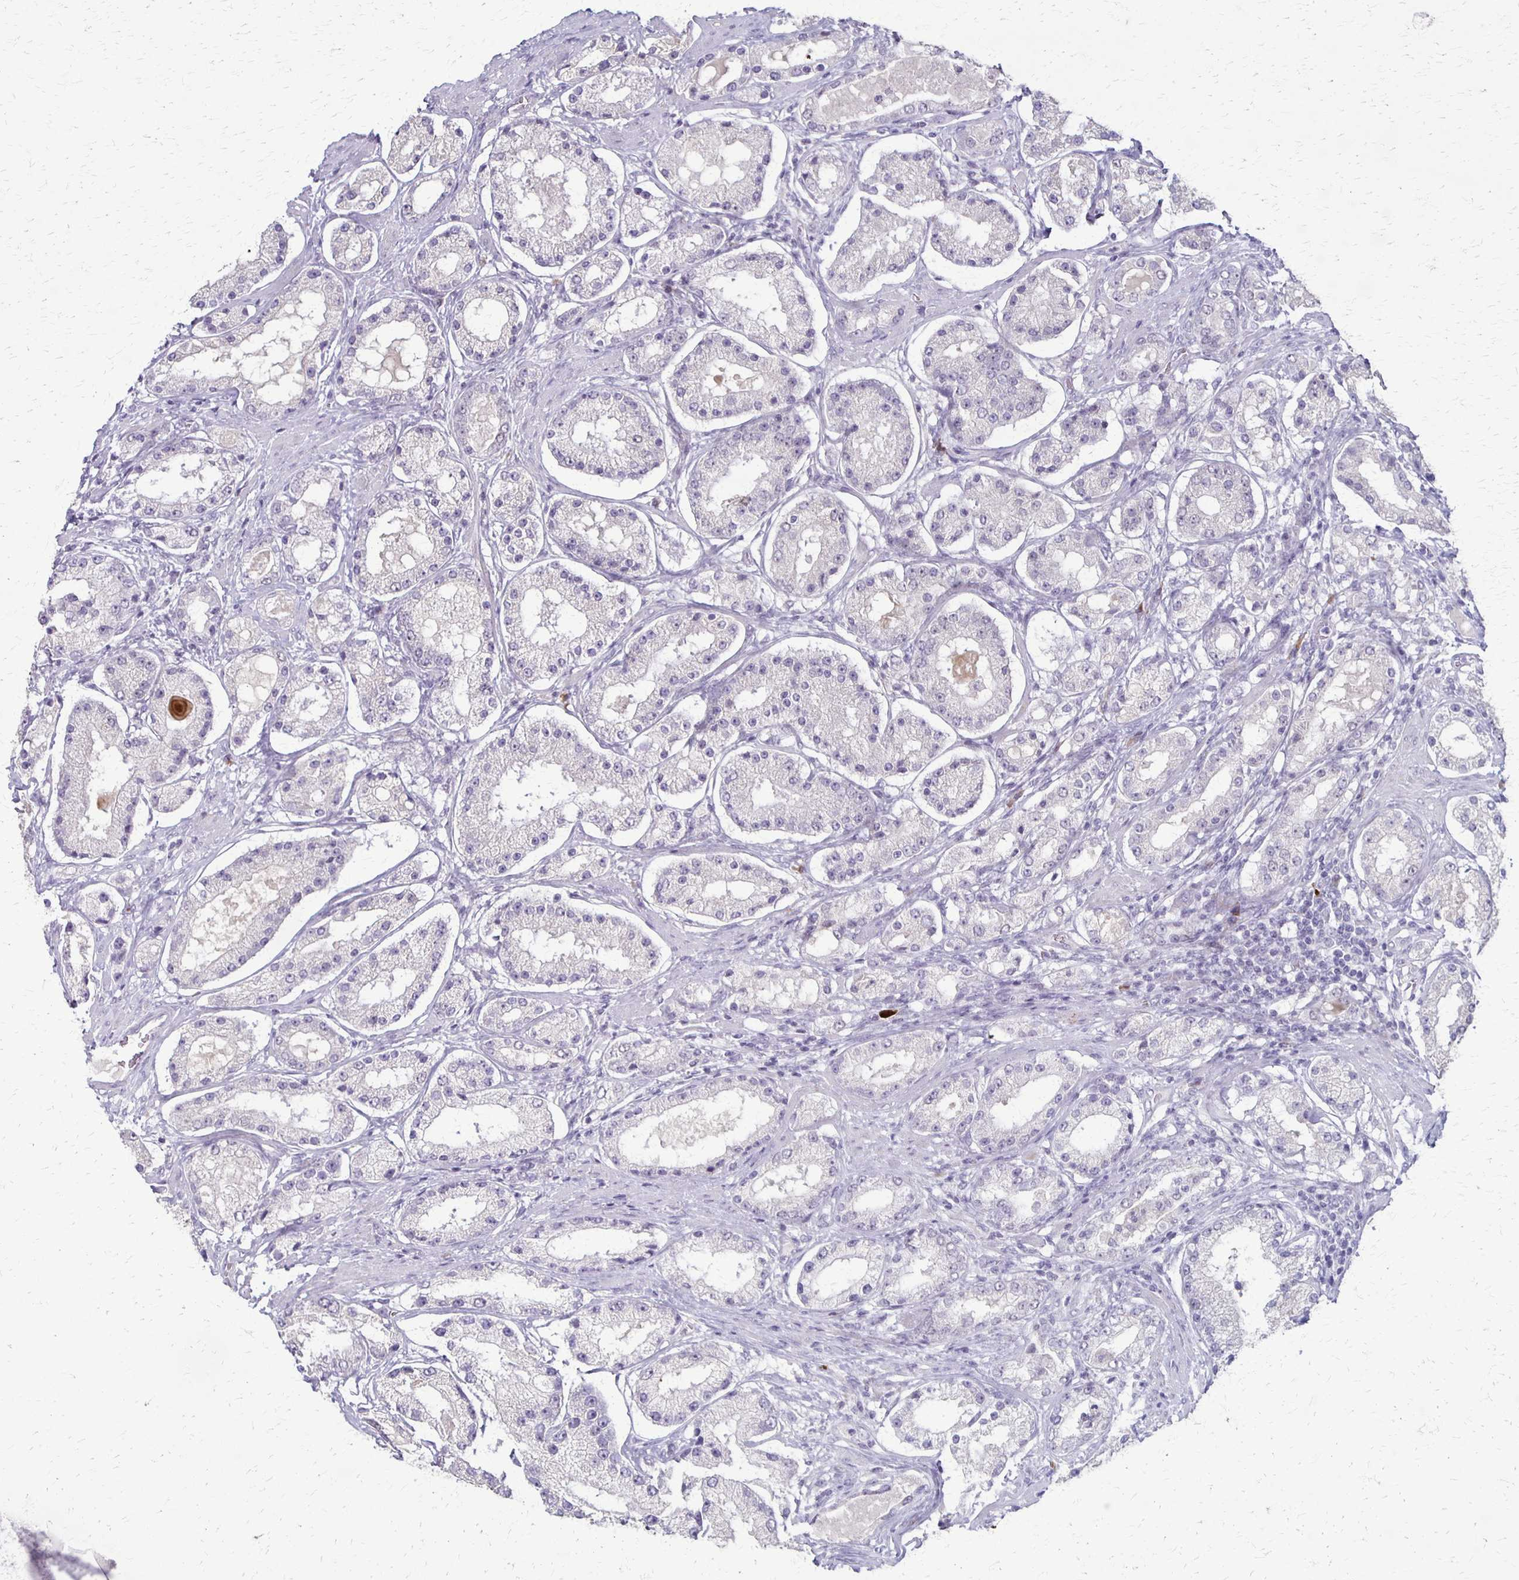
{"staining": {"intensity": "negative", "quantity": "none", "location": "none"}, "tissue": "prostate cancer", "cell_type": "Tumor cells", "image_type": "cancer", "snomed": [{"axis": "morphology", "description": "Adenocarcinoma, Low grade"}, {"axis": "topography", "description": "Prostate"}], "caption": "This is a photomicrograph of immunohistochemistry staining of prostate cancer (low-grade adenocarcinoma), which shows no expression in tumor cells. (DAB (3,3'-diaminobenzidine) immunohistochemistry (IHC), high magnification).", "gene": "SLC35E2B", "patient": {"sex": "male", "age": 57}}